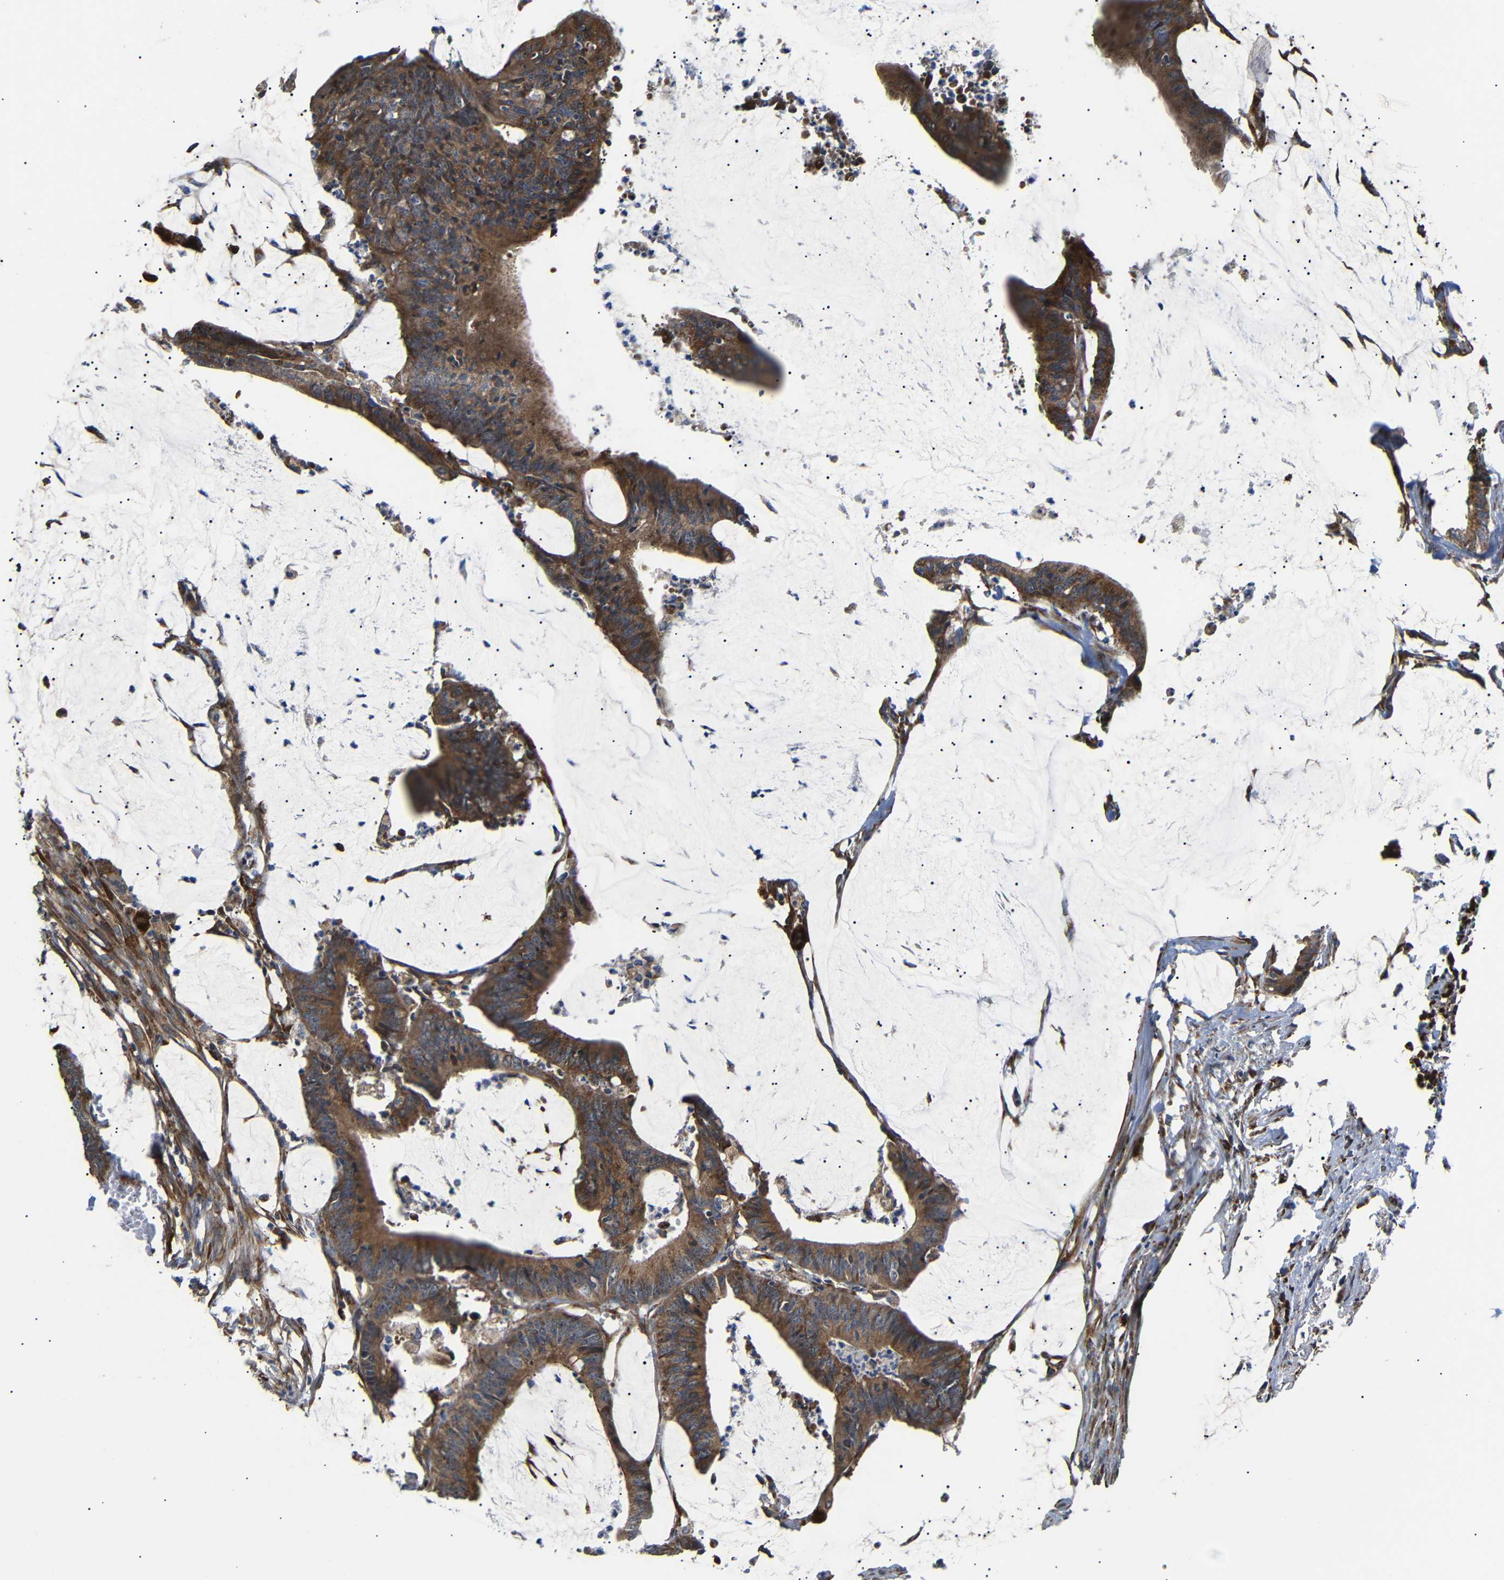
{"staining": {"intensity": "strong", "quantity": ">75%", "location": "cytoplasmic/membranous"}, "tissue": "colorectal cancer", "cell_type": "Tumor cells", "image_type": "cancer", "snomed": [{"axis": "morphology", "description": "Adenocarcinoma, NOS"}, {"axis": "topography", "description": "Rectum"}], "caption": "Immunohistochemical staining of colorectal adenocarcinoma displays strong cytoplasmic/membranous protein positivity in approximately >75% of tumor cells.", "gene": "KANK4", "patient": {"sex": "female", "age": 66}}